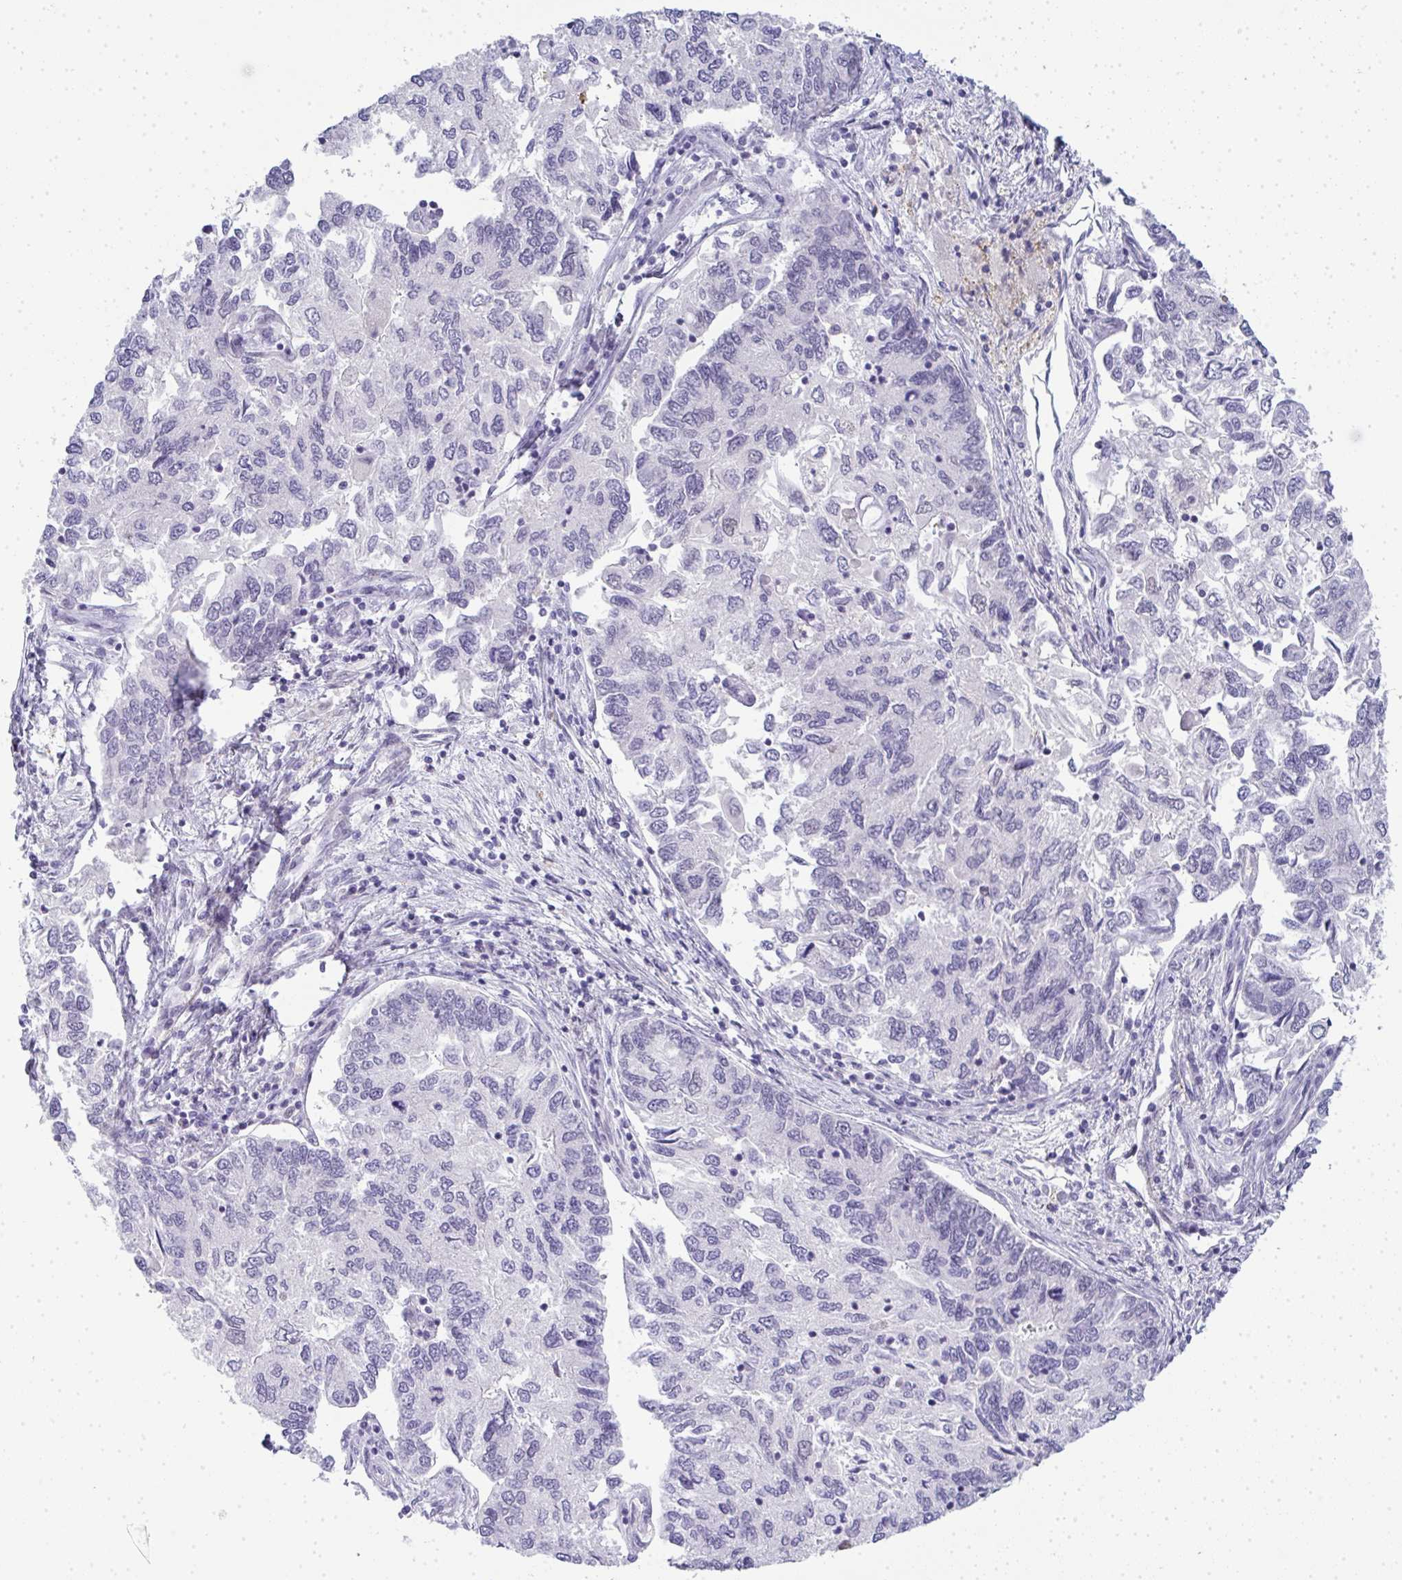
{"staining": {"intensity": "negative", "quantity": "none", "location": "none"}, "tissue": "endometrial cancer", "cell_type": "Tumor cells", "image_type": "cancer", "snomed": [{"axis": "morphology", "description": "Carcinoma, NOS"}, {"axis": "topography", "description": "Uterus"}], "caption": "Micrograph shows no protein positivity in tumor cells of endometrial cancer tissue.", "gene": "TNMD", "patient": {"sex": "female", "age": 76}}